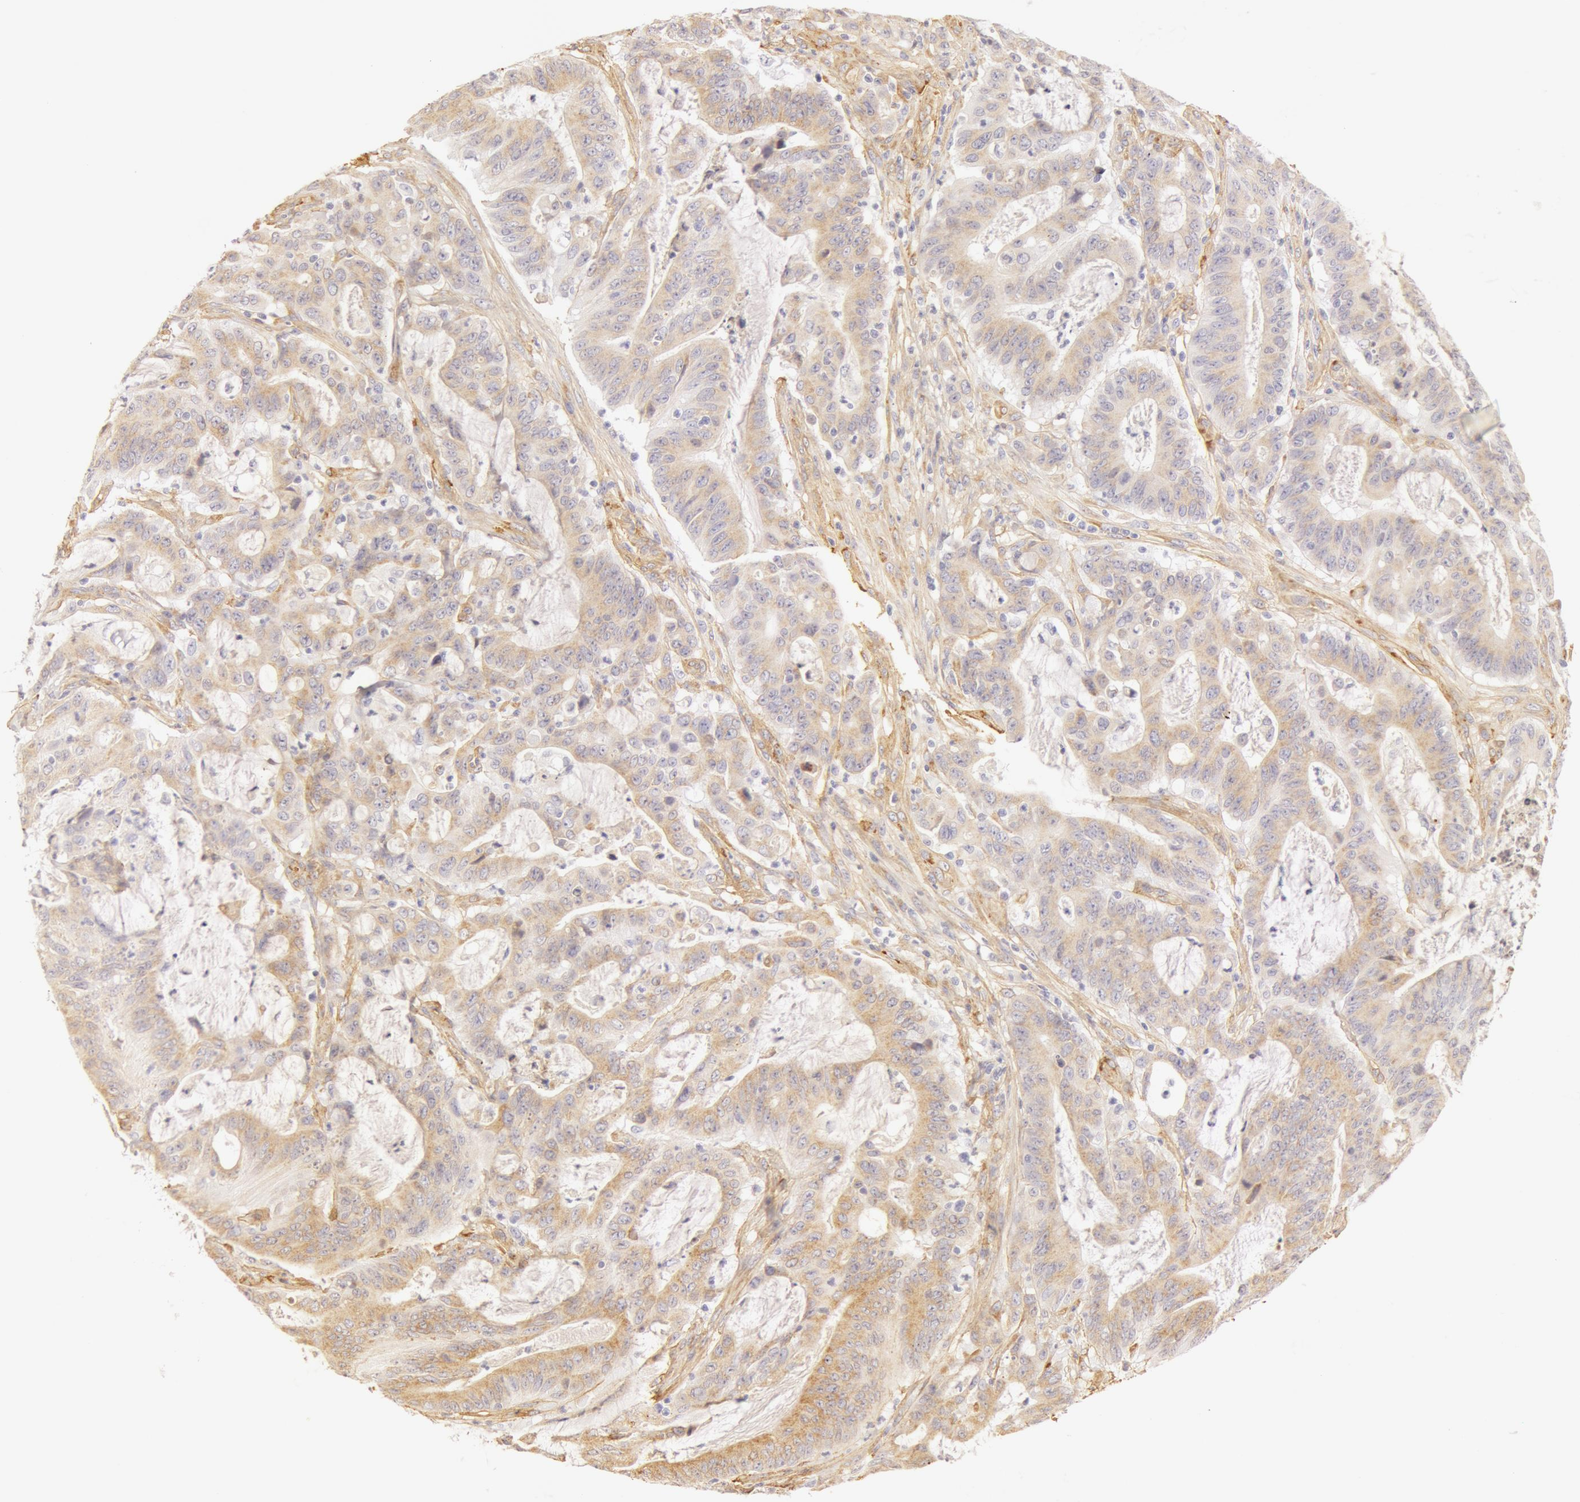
{"staining": {"intensity": "weak", "quantity": ">75%", "location": "cytoplasmic/membranous"}, "tissue": "colorectal cancer", "cell_type": "Tumor cells", "image_type": "cancer", "snomed": [{"axis": "morphology", "description": "Adenocarcinoma, NOS"}, {"axis": "topography", "description": "Colon"}], "caption": "This is a photomicrograph of immunohistochemistry (IHC) staining of colorectal cancer, which shows weak positivity in the cytoplasmic/membranous of tumor cells.", "gene": "COL4A1", "patient": {"sex": "male", "age": 54}}